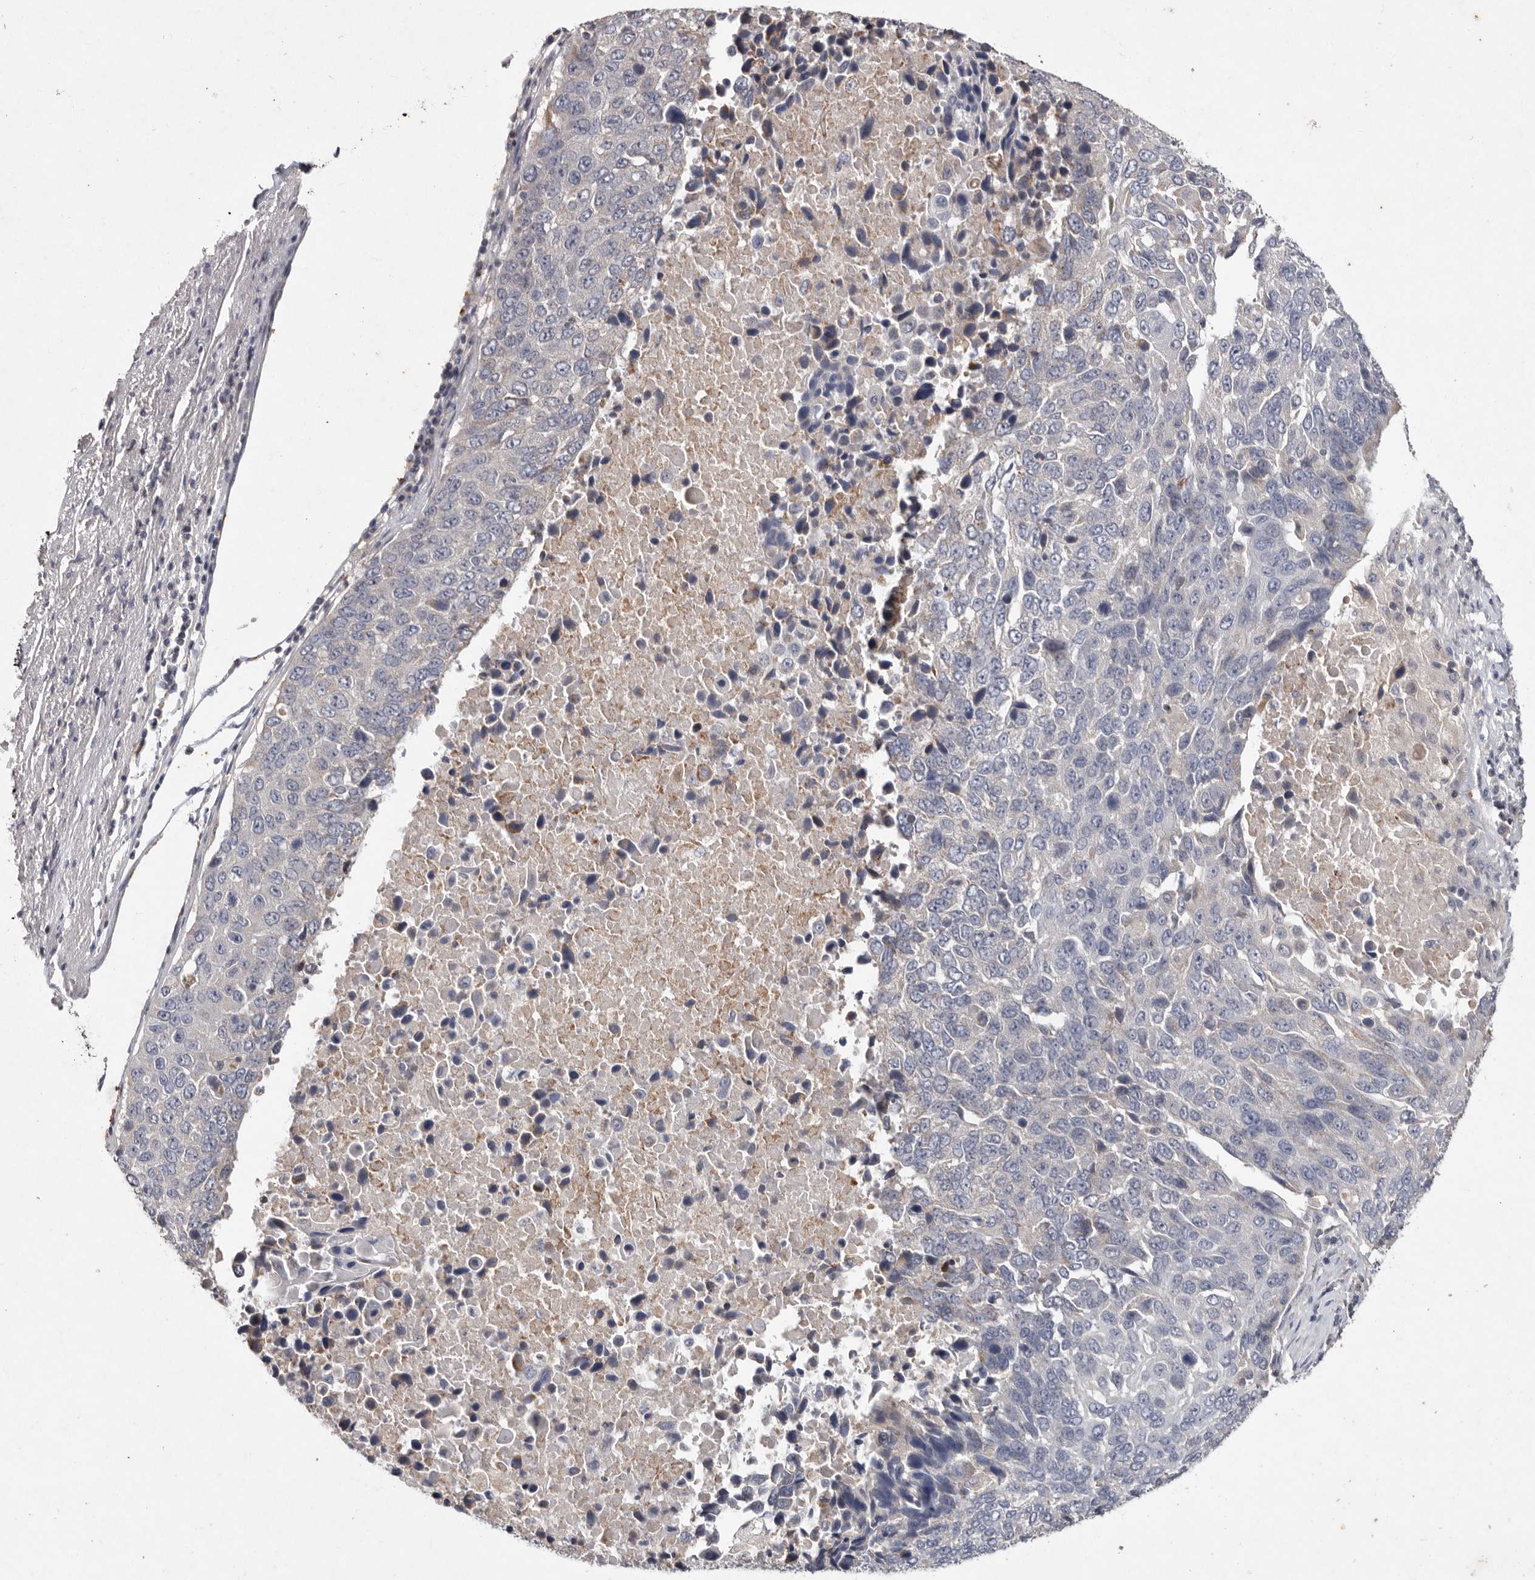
{"staining": {"intensity": "negative", "quantity": "none", "location": "none"}, "tissue": "lung cancer", "cell_type": "Tumor cells", "image_type": "cancer", "snomed": [{"axis": "morphology", "description": "Squamous cell carcinoma, NOS"}, {"axis": "topography", "description": "Lung"}], "caption": "The immunohistochemistry (IHC) micrograph has no significant expression in tumor cells of squamous cell carcinoma (lung) tissue.", "gene": "TNFSF14", "patient": {"sex": "male", "age": 66}}